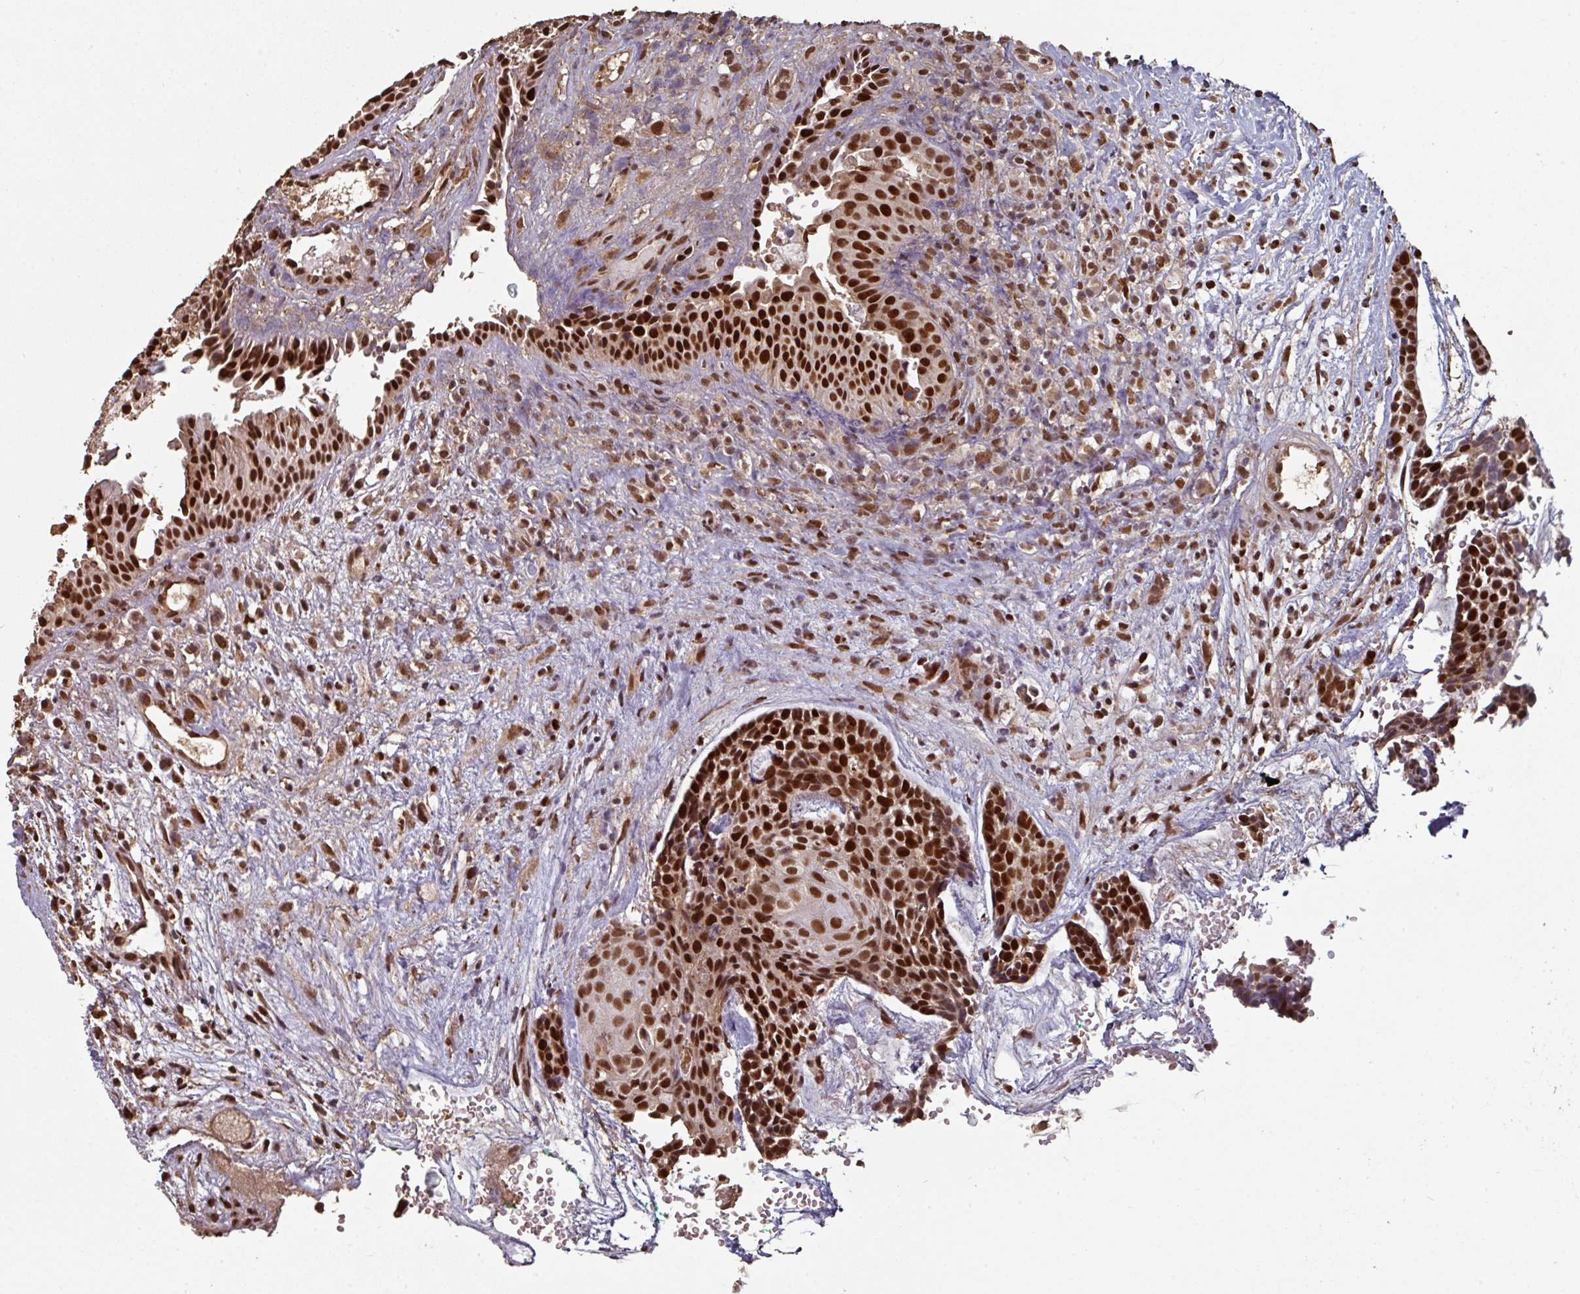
{"staining": {"intensity": "strong", "quantity": ">75%", "location": "nuclear"}, "tissue": "head and neck cancer", "cell_type": "Tumor cells", "image_type": "cancer", "snomed": [{"axis": "morphology", "description": "Adenocarcinoma, NOS"}, {"axis": "topography", "description": "Subcutis"}, {"axis": "topography", "description": "Head-Neck"}], "caption": "This histopathology image exhibits adenocarcinoma (head and neck) stained with immunohistochemistry (IHC) to label a protein in brown. The nuclear of tumor cells show strong positivity for the protein. Nuclei are counter-stained blue.", "gene": "POLD1", "patient": {"sex": "female", "age": 73}}